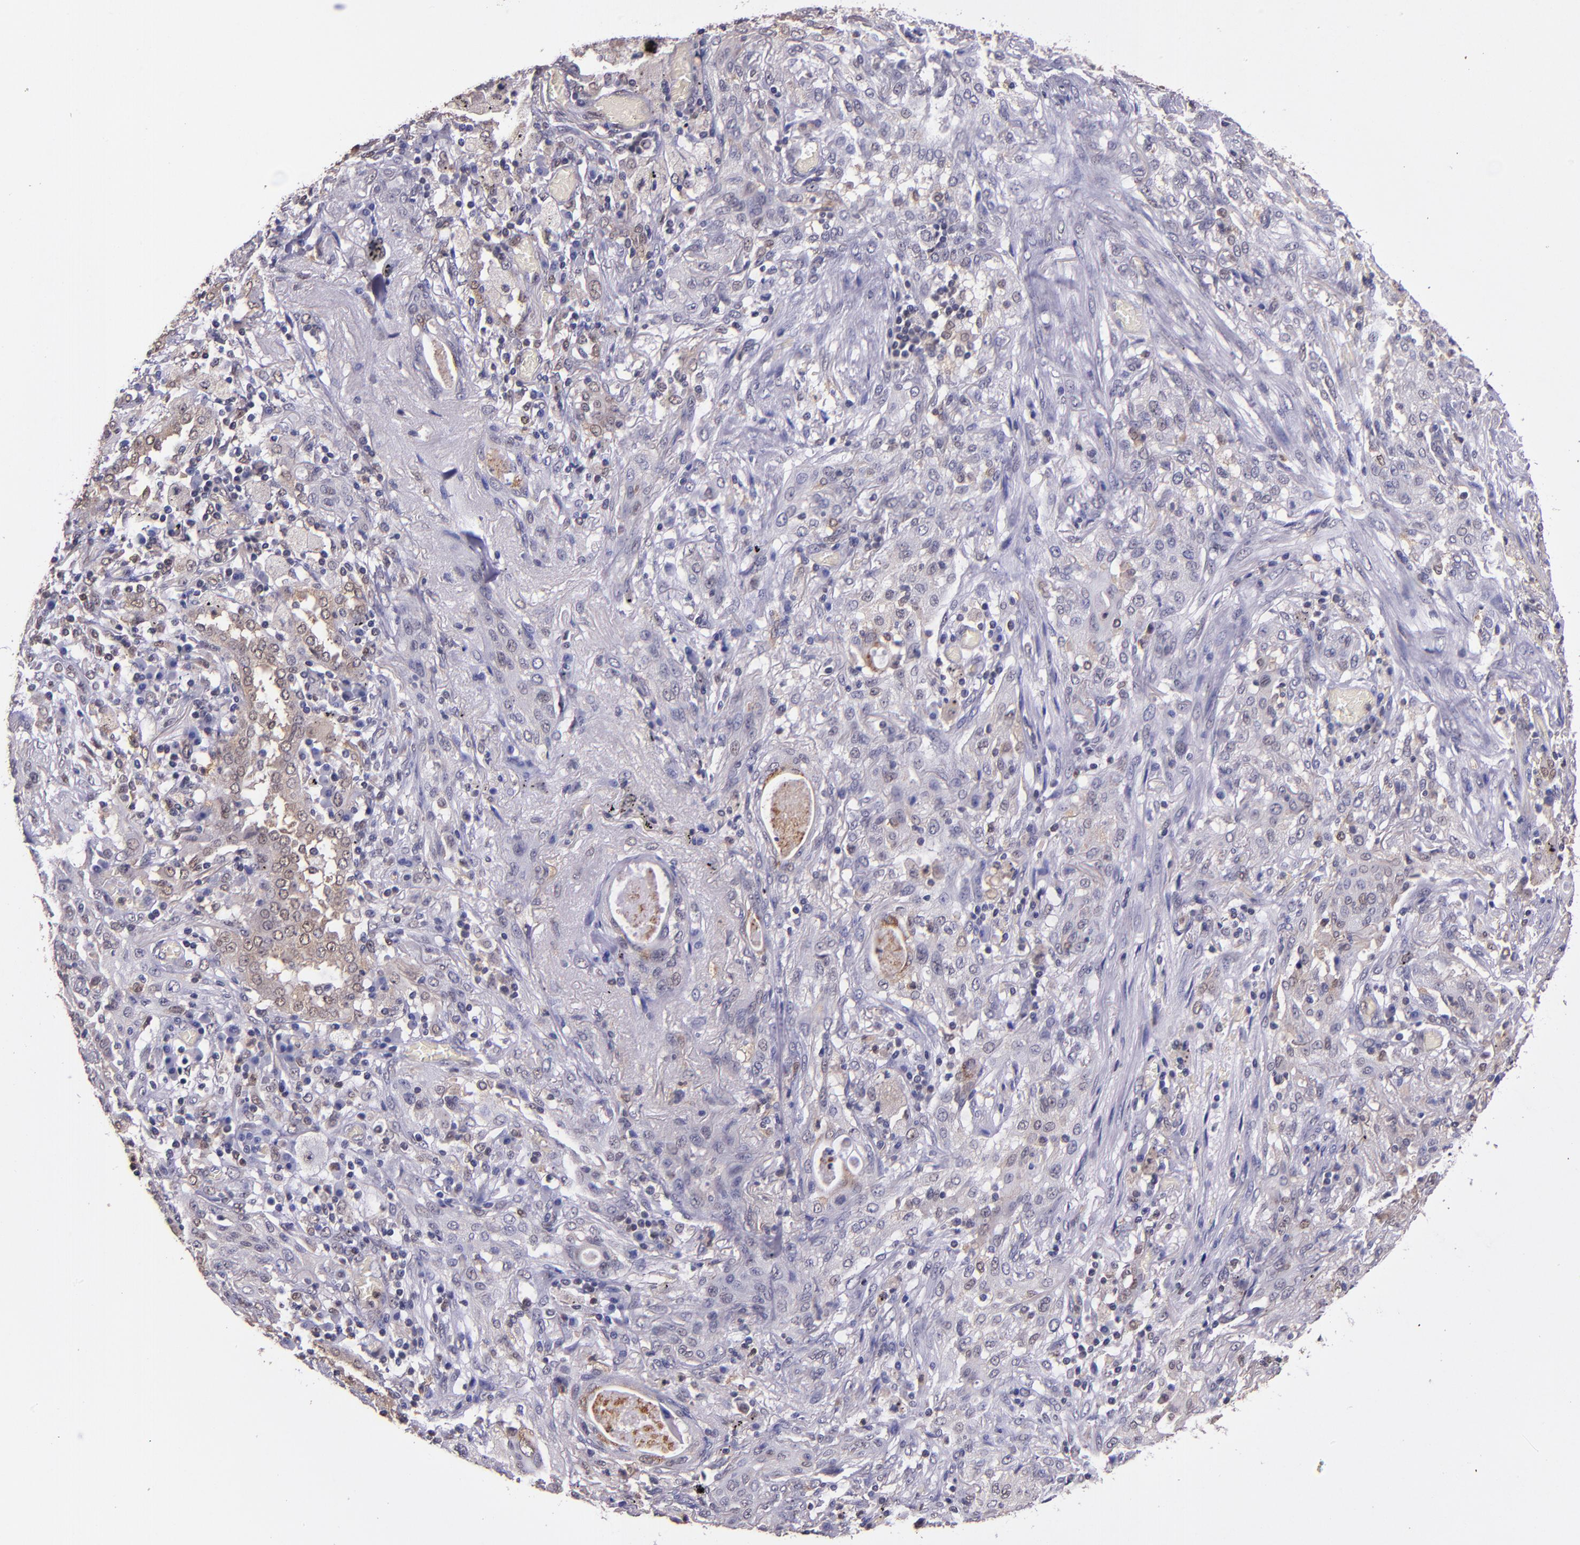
{"staining": {"intensity": "weak", "quantity": "25%-75%", "location": "cytoplasmic/membranous"}, "tissue": "lung cancer", "cell_type": "Tumor cells", "image_type": "cancer", "snomed": [{"axis": "morphology", "description": "Squamous cell carcinoma, NOS"}, {"axis": "topography", "description": "Lung"}], "caption": "Protein staining demonstrates weak cytoplasmic/membranous expression in approximately 25%-75% of tumor cells in lung squamous cell carcinoma.", "gene": "STAT6", "patient": {"sex": "female", "age": 47}}